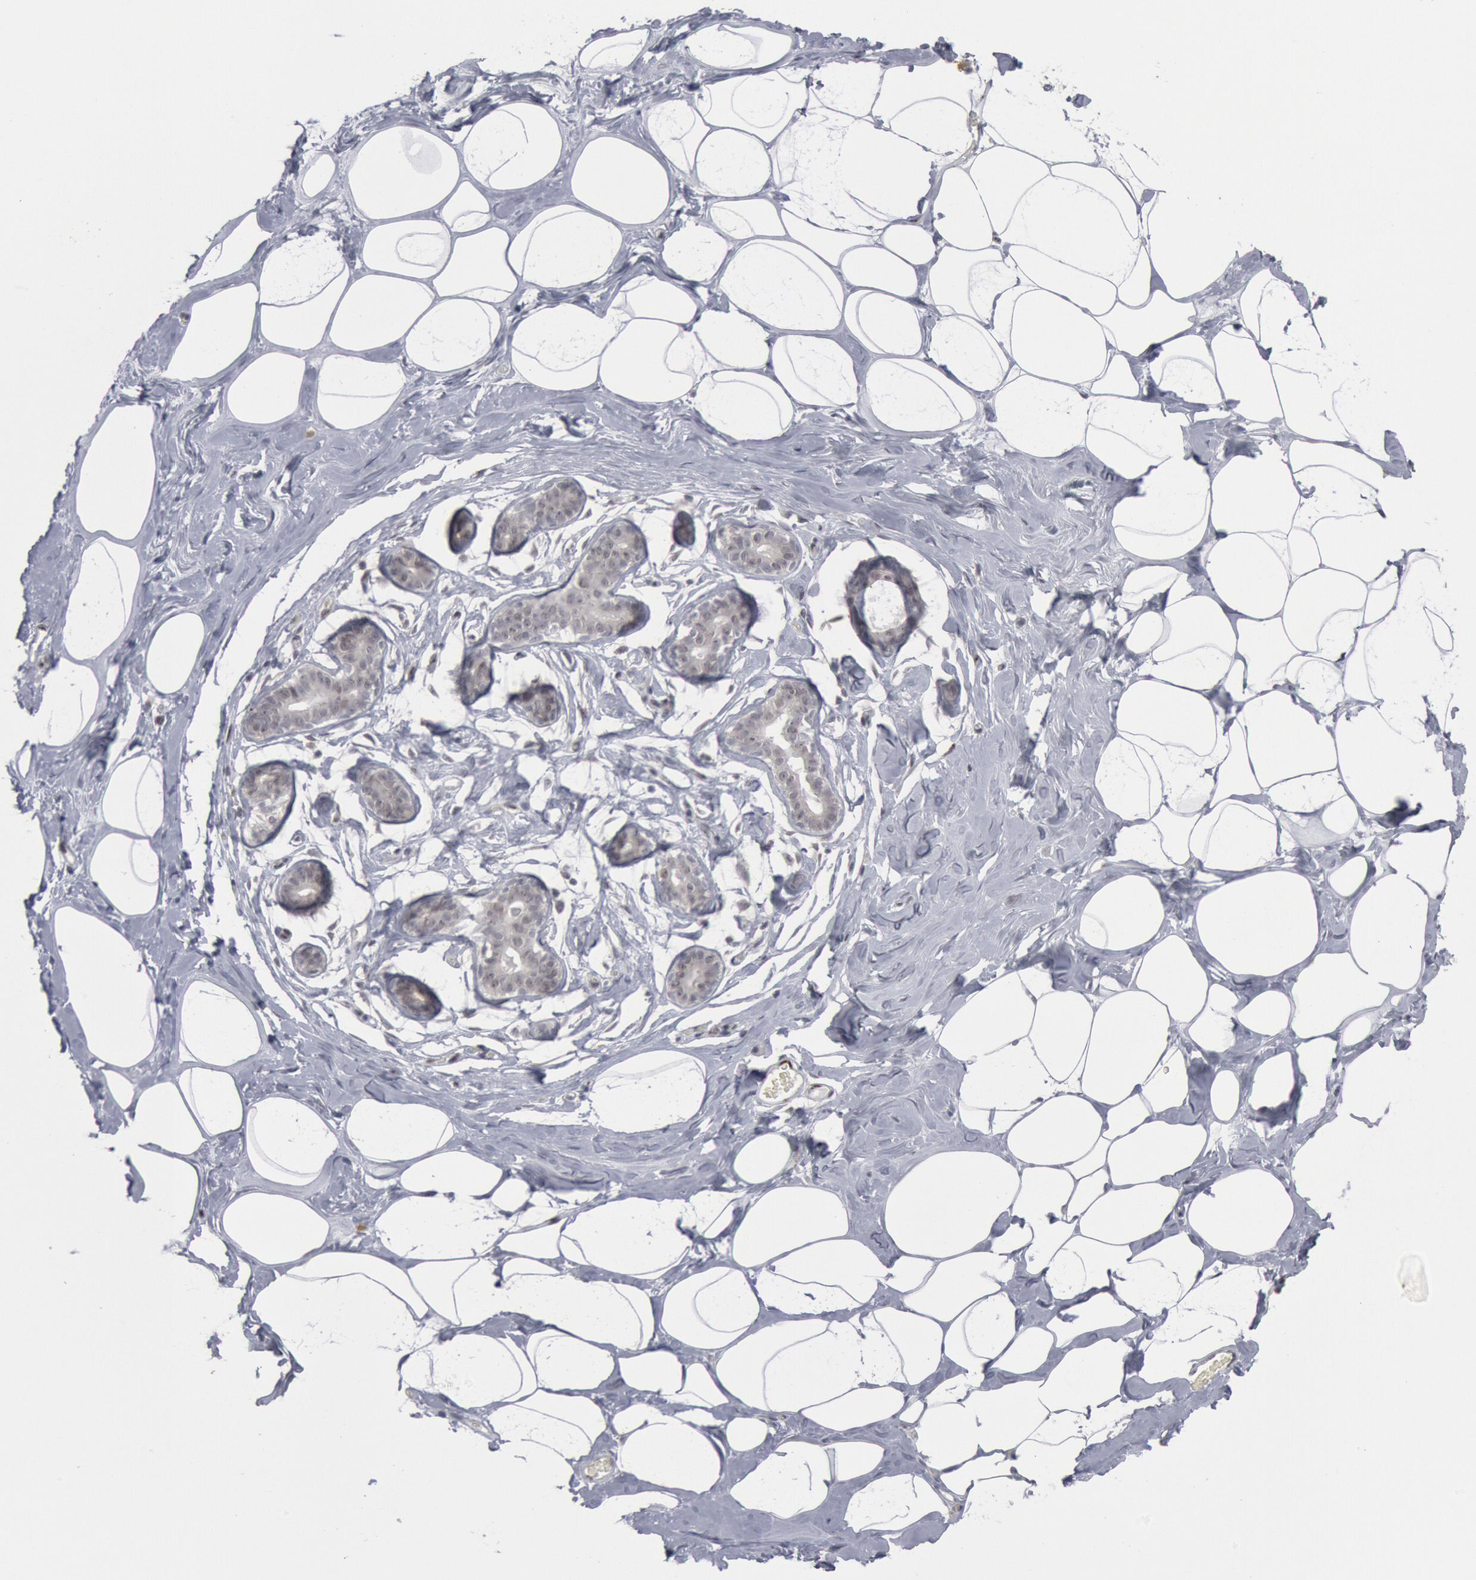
{"staining": {"intensity": "negative", "quantity": "none", "location": "none"}, "tissue": "breast", "cell_type": "Adipocytes", "image_type": "normal", "snomed": [{"axis": "morphology", "description": "Normal tissue, NOS"}, {"axis": "morphology", "description": "Fibrosis, NOS"}, {"axis": "topography", "description": "Breast"}], "caption": "A high-resolution photomicrograph shows immunohistochemistry (IHC) staining of normal breast, which shows no significant positivity in adipocytes. (DAB (3,3'-diaminobenzidine) immunohistochemistry (IHC), high magnification).", "gene": "FOXO1", "patient": {"sex": "female", "age": 39}}